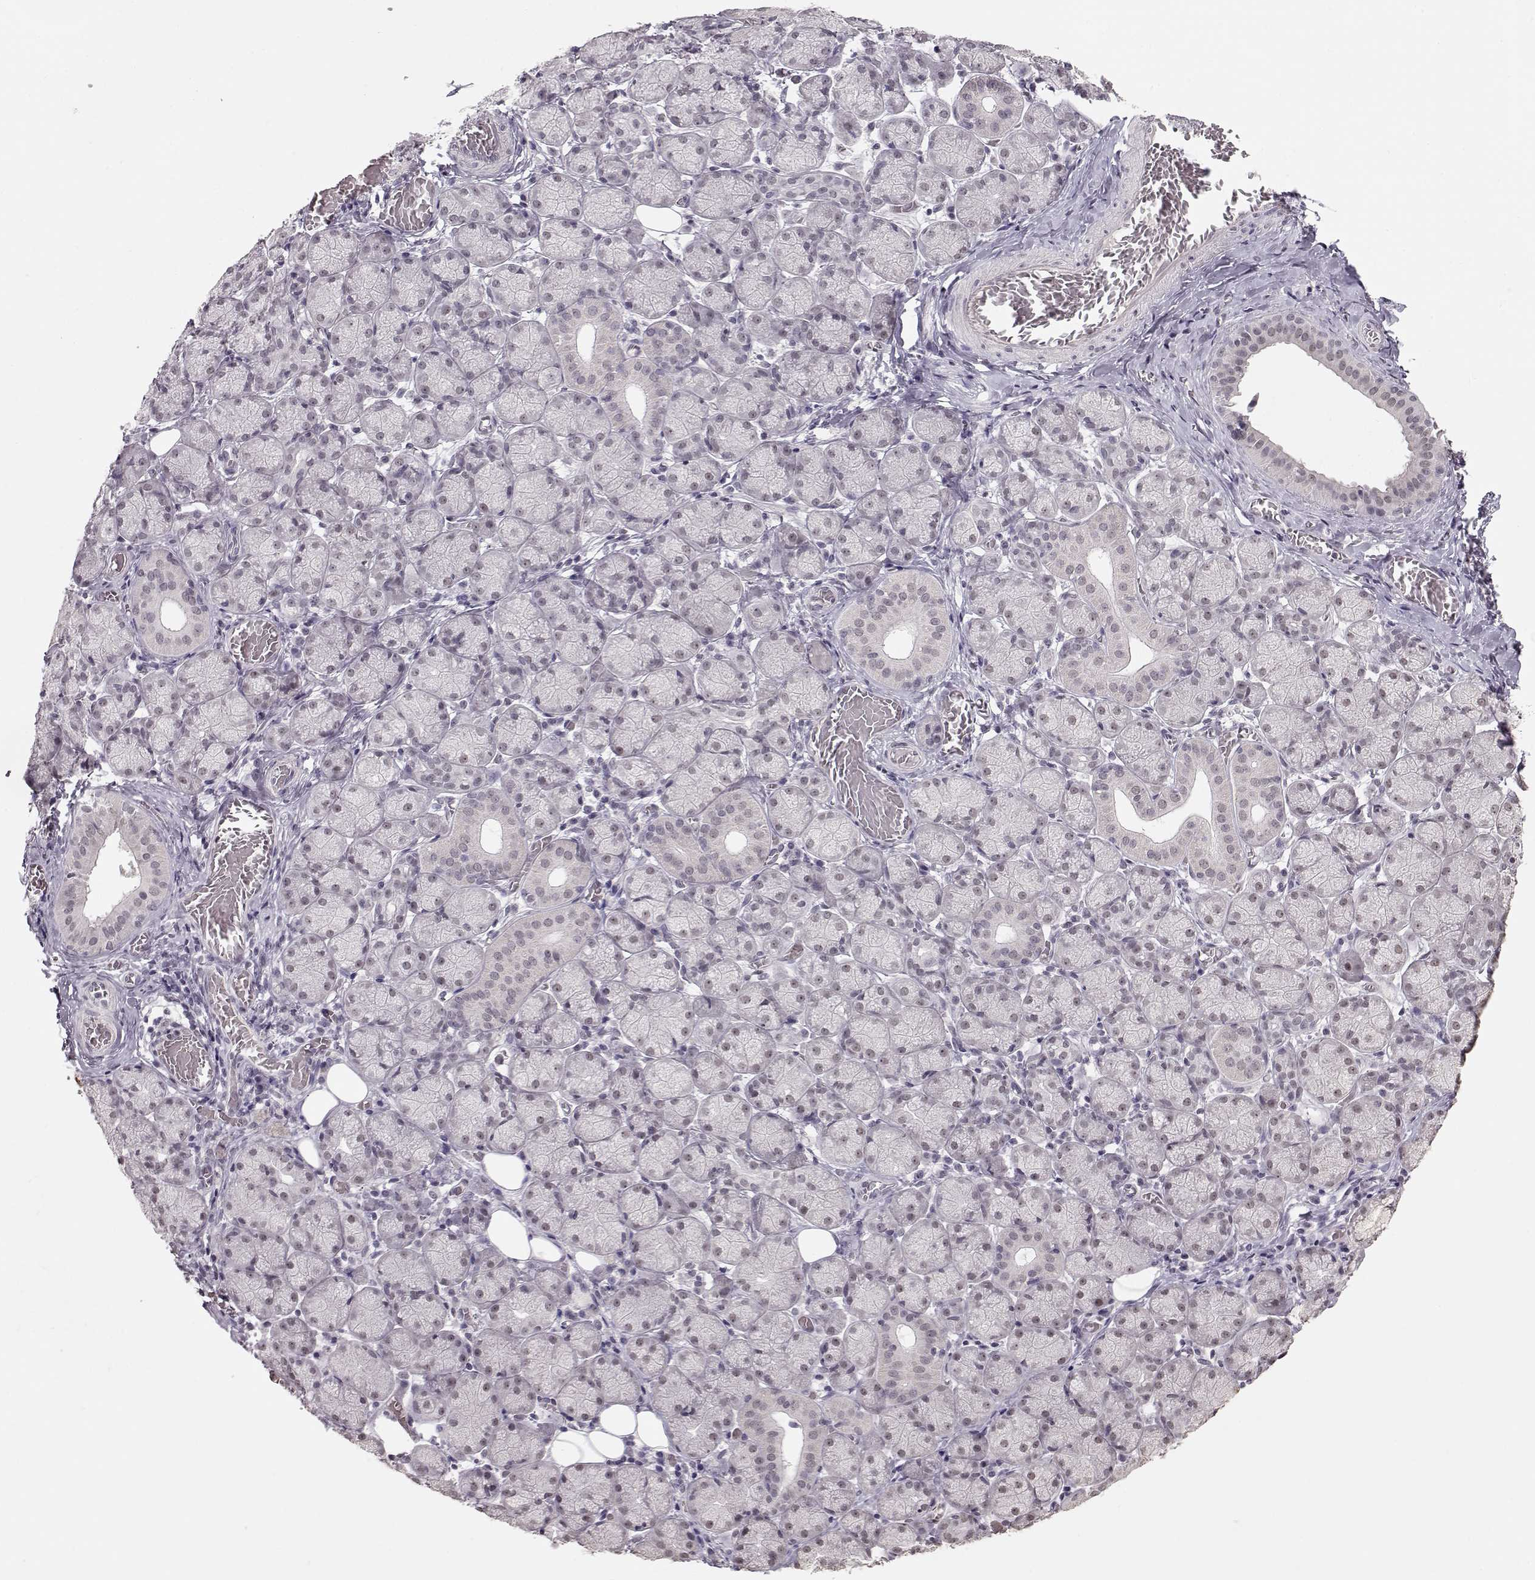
{"staining": {"intensity": "negative", "quantity": "none", "location": "none"}, "tissue": "salivary gland", "cell_type": "Glandular cells", "image_type": "normal", "snomed": [{"axis": "morphology", "description": "Normal tissue, NOS"}, {"axis": "topography", "description": "Salivary gland"}, {"axis": "topography", "description": "Peripheral nerve tissue"}], "caption": "This is an immunohistochemistry micrograph of benign salivary gland. There is no positivity in glandular cells.", "gene": "PCP4", "patient": {"sex": "female", "age": 24}}